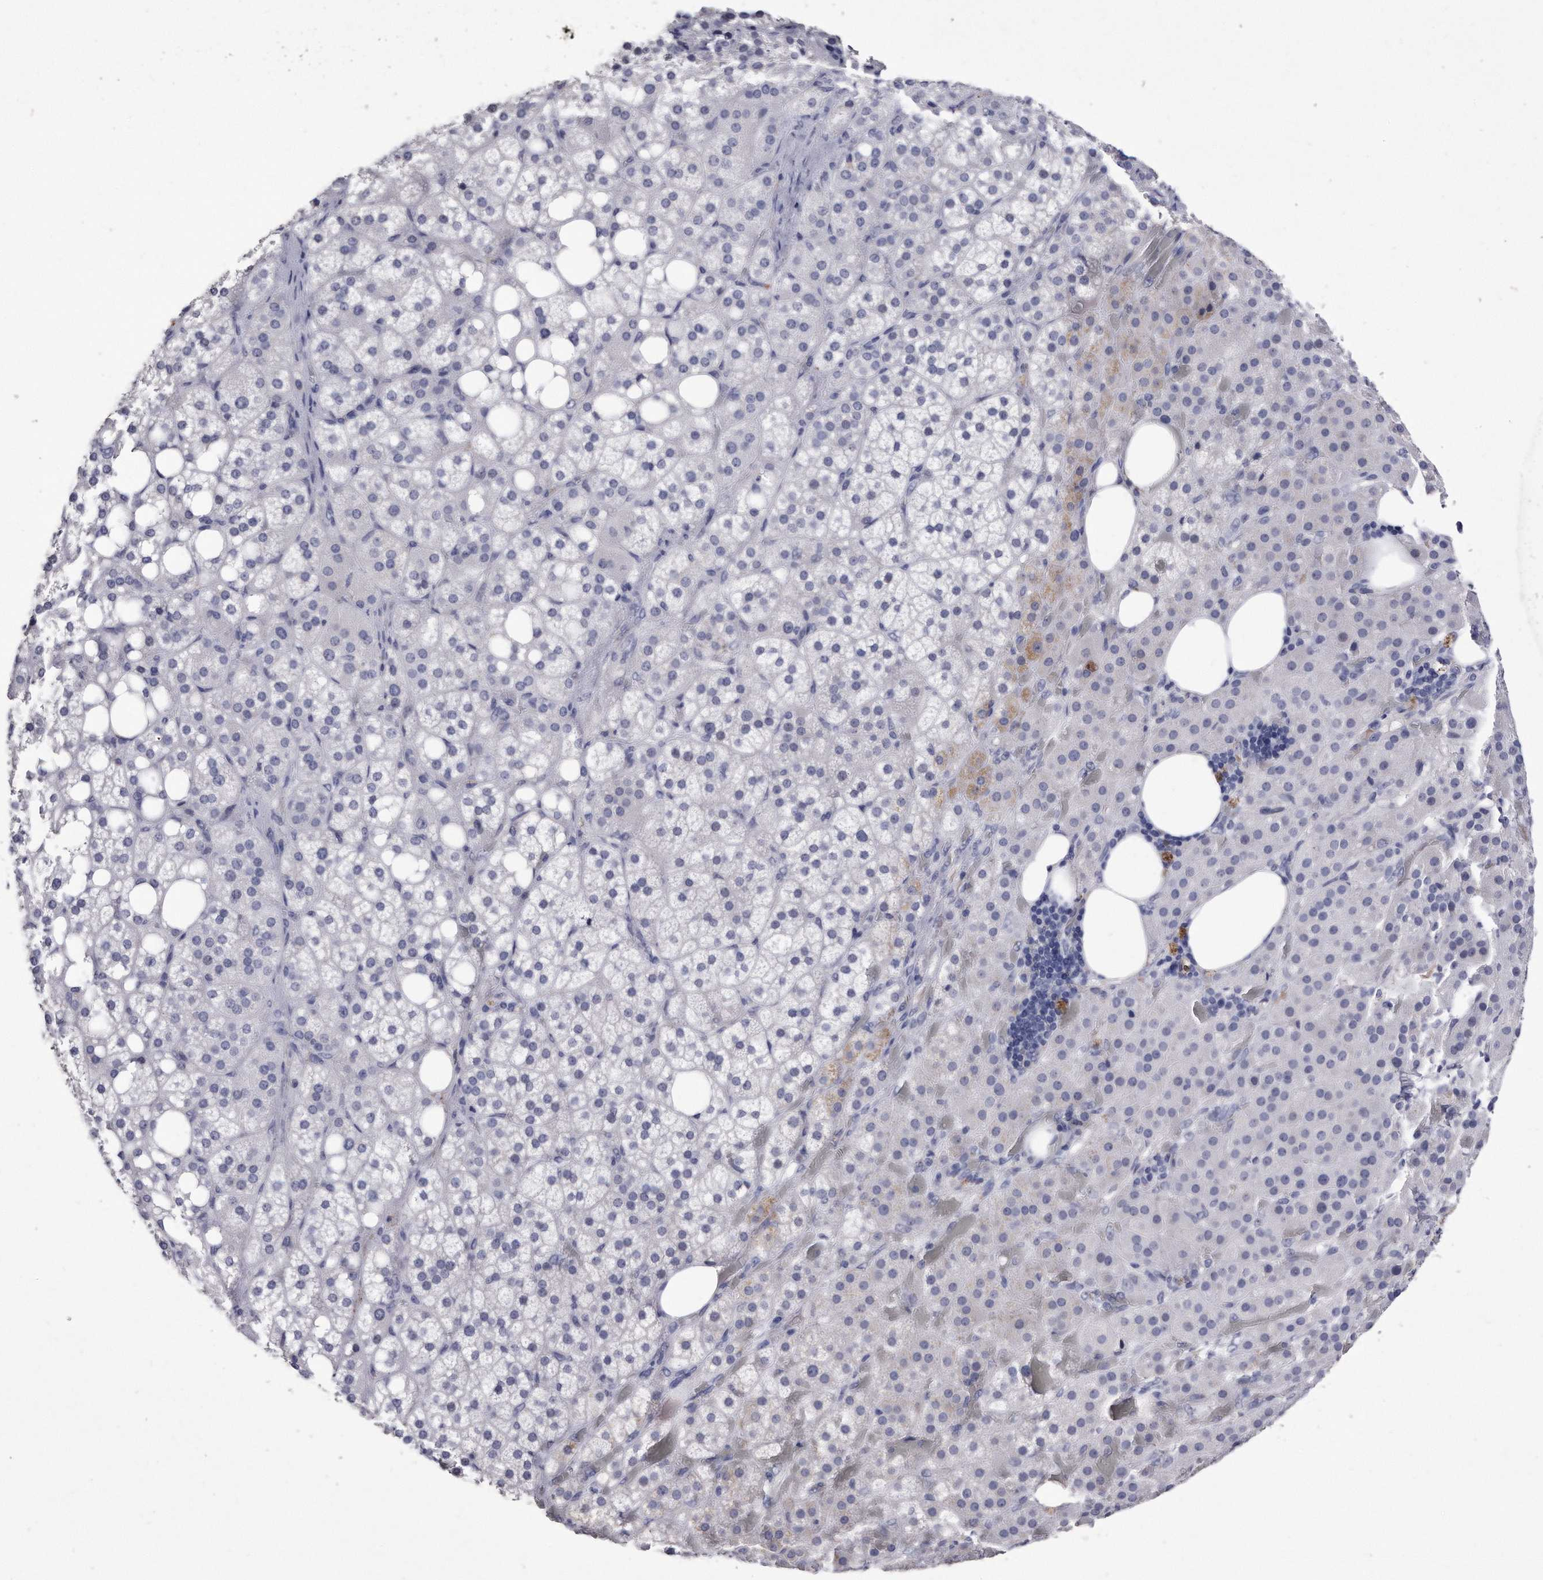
{"staining": {"intensity": "negative", "quantity": "none", "location": "none"}, "tissue": "adrenal gland", "cell_type": "Glandular cells", "image_type": "normal", "snomed": [{"axis": "morphology", "description": "Normal tissue, NOS"}, {"axis": "topography", "description": "Adrenal gland"}], "caption": "Benign adrenal gland was stained to show a protein in brown. There is no significant staining in glandular cells. The staining was performed using DAB to visualize the protein expression in brown, while the nuclei were stained in blue with hematoxylin (Magnification: 20x).", "gene": "KCTD8", "patient": {"sex": "female", "age": 59}}